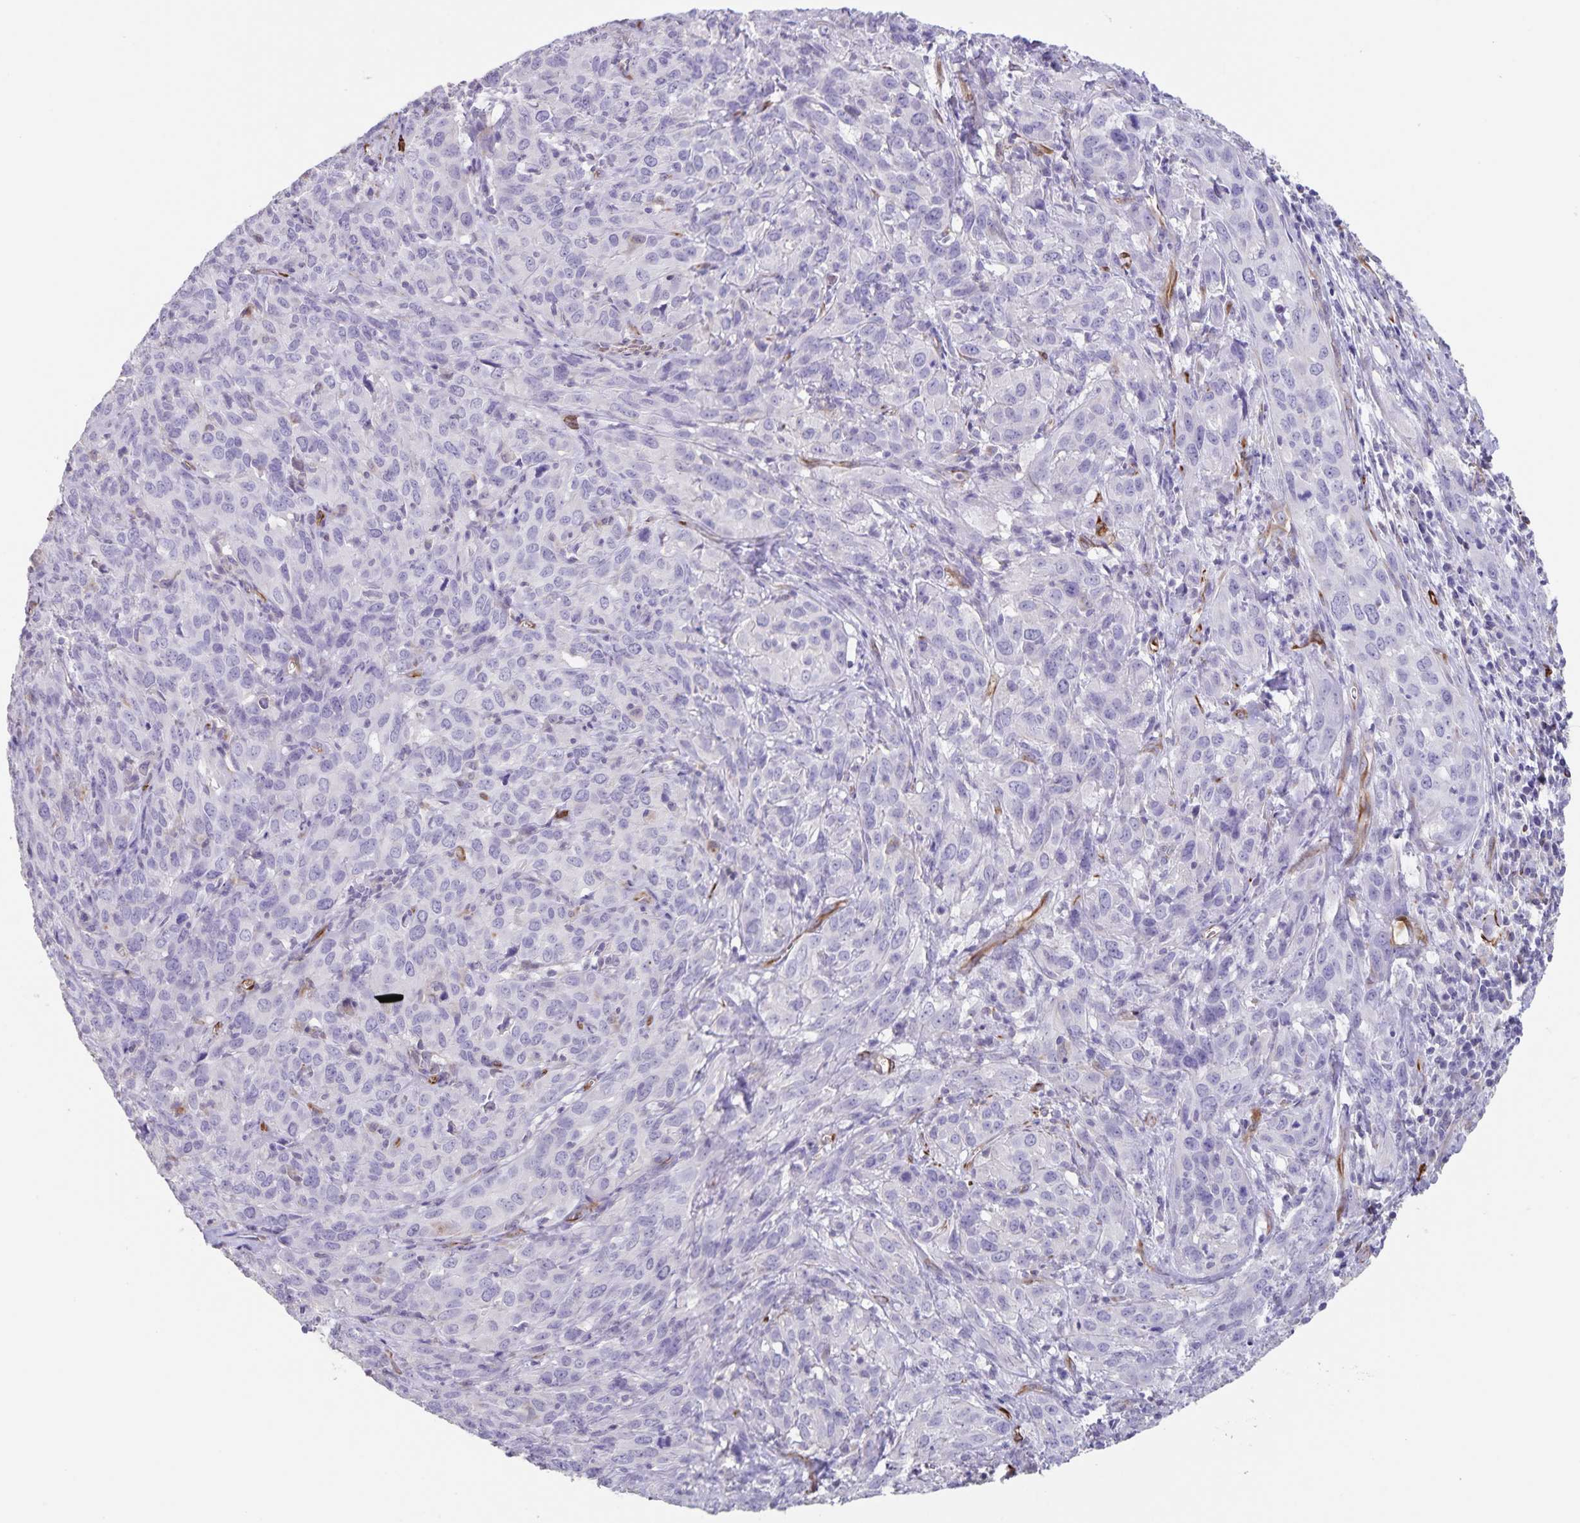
{"staining": {"intensity": "negative", "quantity": "none", "location": "none"}, "tissue": "cervical cancer", "cell_type": "Tumor cells", "image_type": "cancer", "snomed": [{"axis": "morphology", "description": "Squamous cell carcinoma, NOS"}, {"axis": "topography", "description": "Cervix"}], "caption": "Immunohistochemical staining of cervical cancer displays no significant staining in tumor cells.", "gene": "SYNM", "patient": {"sex": "female", "age": 51}}